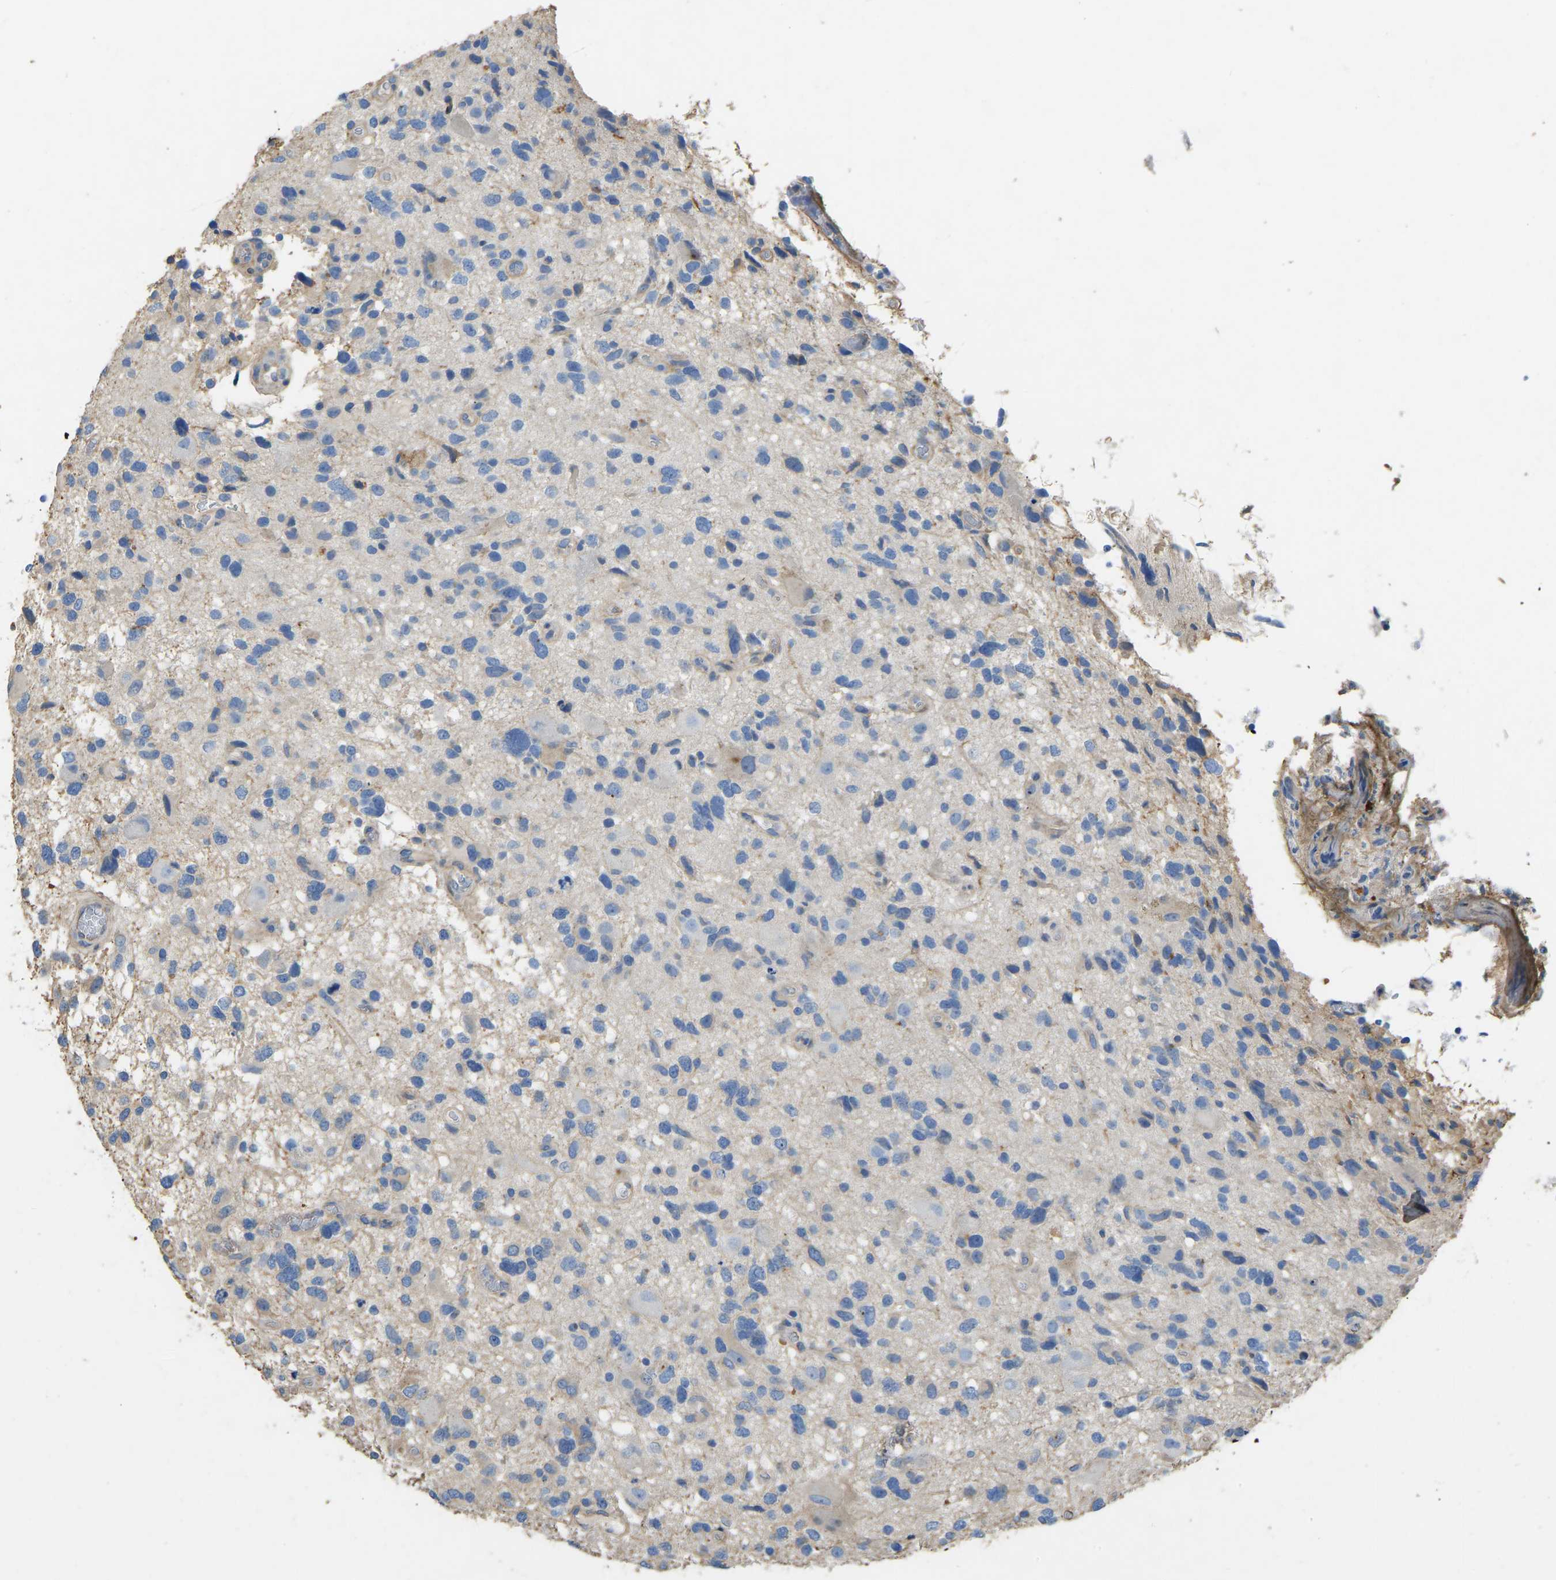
{"staining": {"intensity": "negative", "quantity": "none", "location": "none"}, "tissue": "glioma", "cell_type": "Tumor cells", "image_type": "cancer", "snomed": [{"axis": "morphology", "description": "Glioma, malignant, High grade"}, {"axis": "topography", "description": "Brain"}], "caption": "Glioma was stained to show a protein in brown. There is no significant positivity in tumor cells.", "gene": "TECTA", "patient": {"sex": "male", "age": 33}}